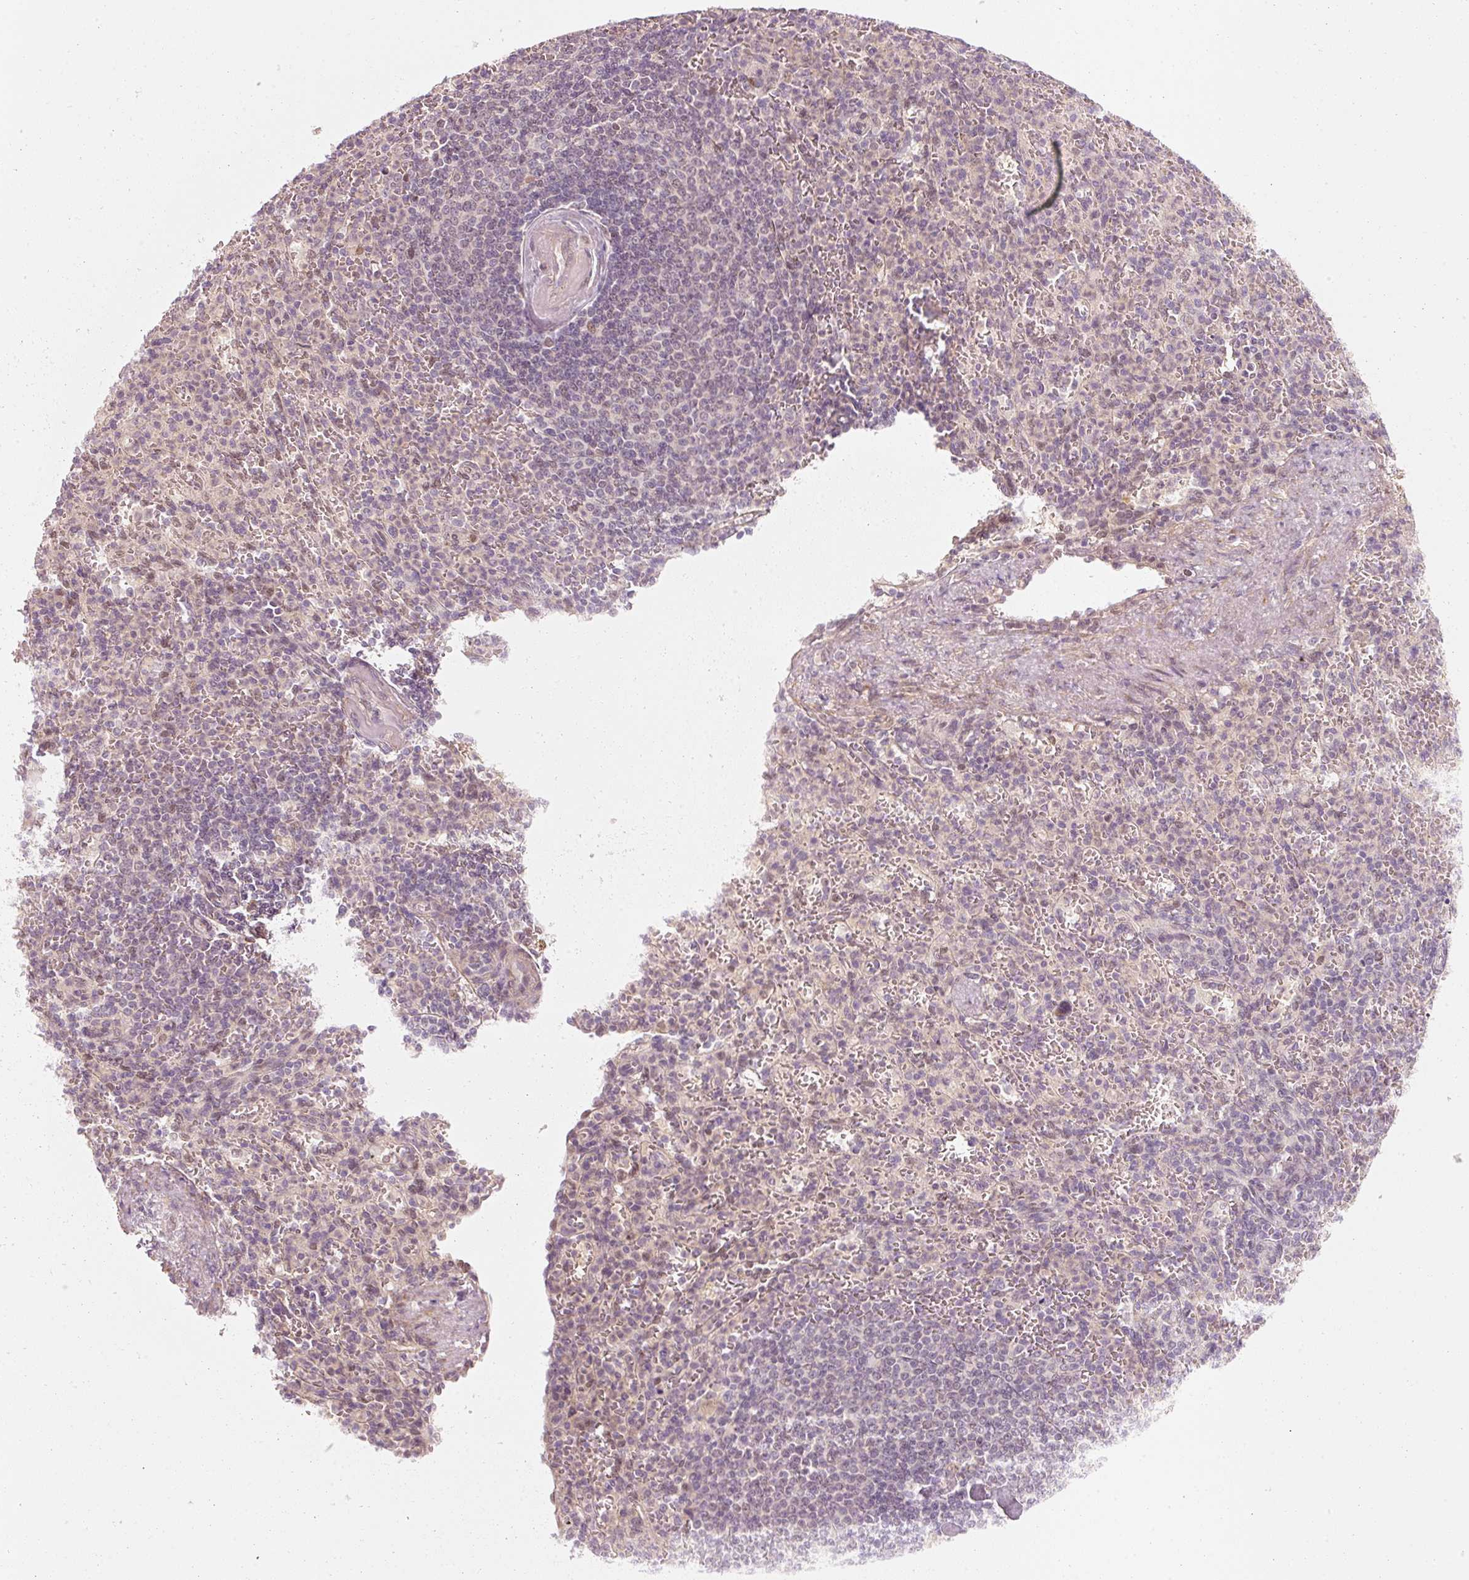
{"staining": {"intensity": "negative", "quantity": "none", "location": "none"}, "tissue": "spleen", "cell_type": "Cells in red pulp", "image_type": "normal", "snomed": [{"axis": "morphology", "description": "Normal tissue, NOS"}, {"axis": "topography", "description": "Spleen"}], "caption": "This is an immunohistochemistry (IHC) image of benign human spleen. There is no expression in cells in red pulp.", "gene": "DAPP1", "patient": {"sex": "female", "age": 74}}